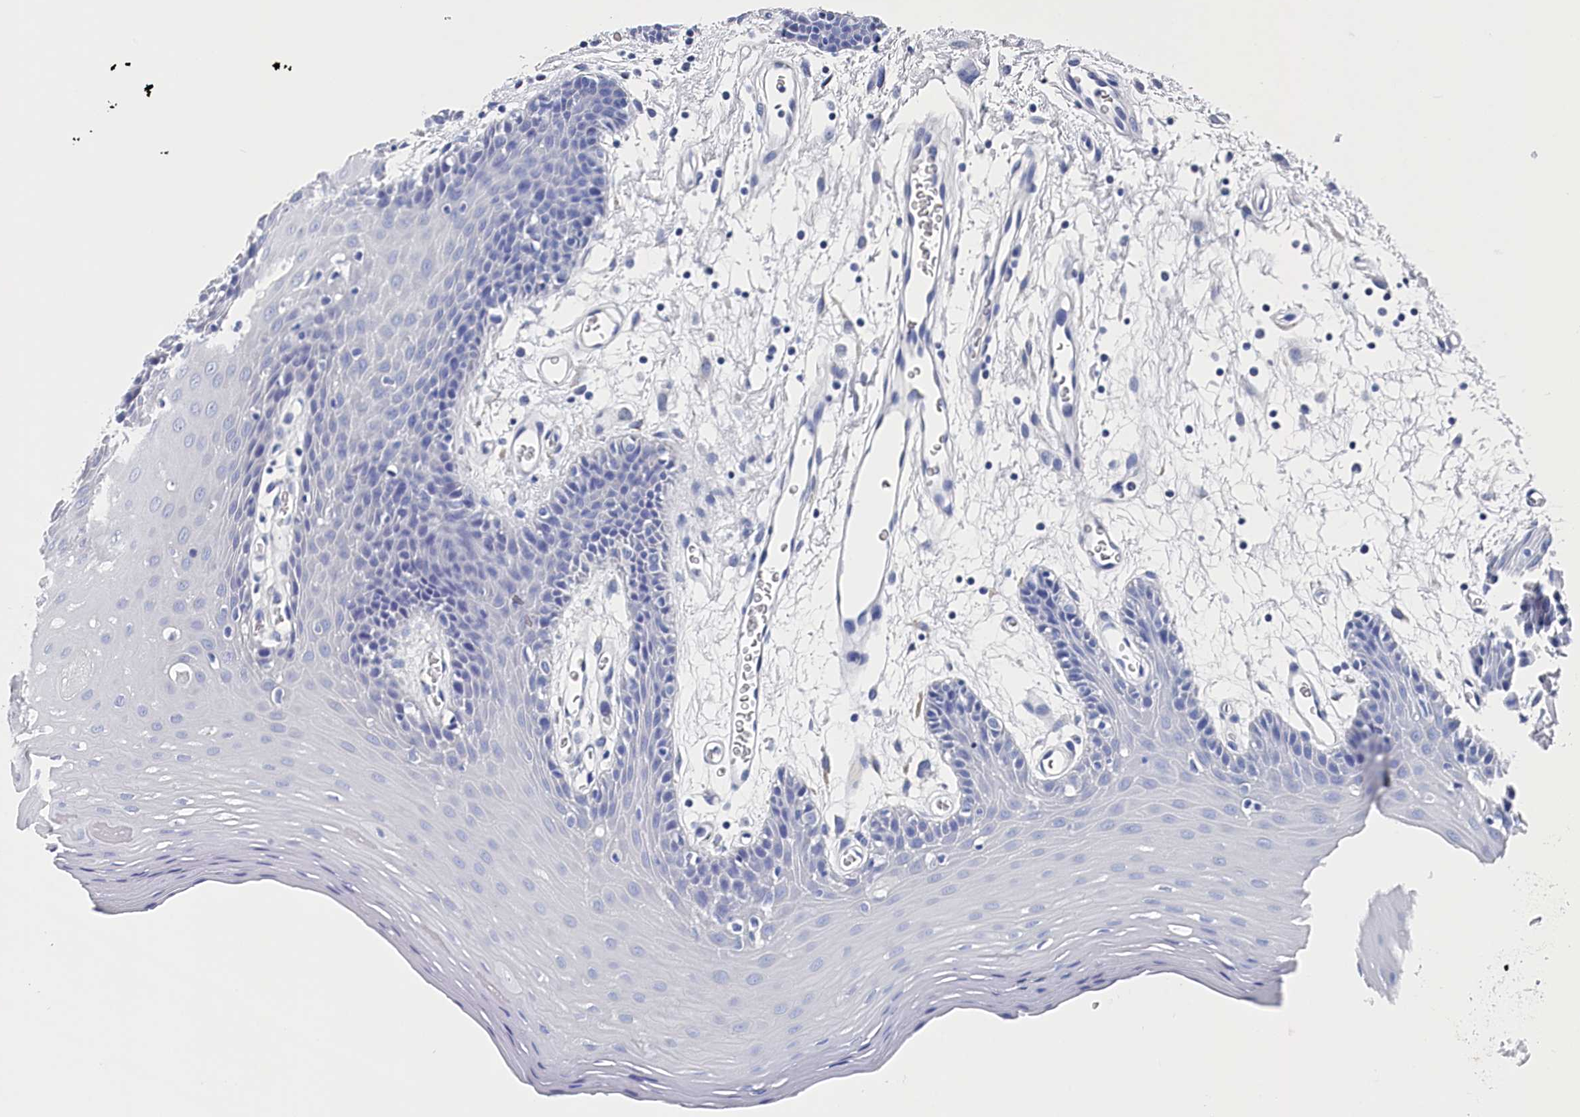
{"staining": {"intensity": "negative", "quantity": "none", "location": "none"}, "tissue": "oral mucosa", "cell_type": "Squamous epithelial cells", "image_type": "normal", "snomed": [{"axis": "morphology", "description": "Normal tissue, NOS"}, {"axis": "topography", "description": "Skeletal muscle"}, {"axis": "topography", "description": "Oral tissue"}, {"axis": "topography", "description": "Salivary gland"}, {"axis": "topography", "description": "Peripheral nerve tissue"}], "caption": "Immunohistochemical staining of benign oral mucosa shows no significant positivity in squamous epithelial cells. The staining is performed using DAB (3,3'-diaminobenzidine) brown chromogen with nuclei counter-stained in using hematoxylin.", "gene": "BHMT", "patient": {"sex": "male", "age": 54}}